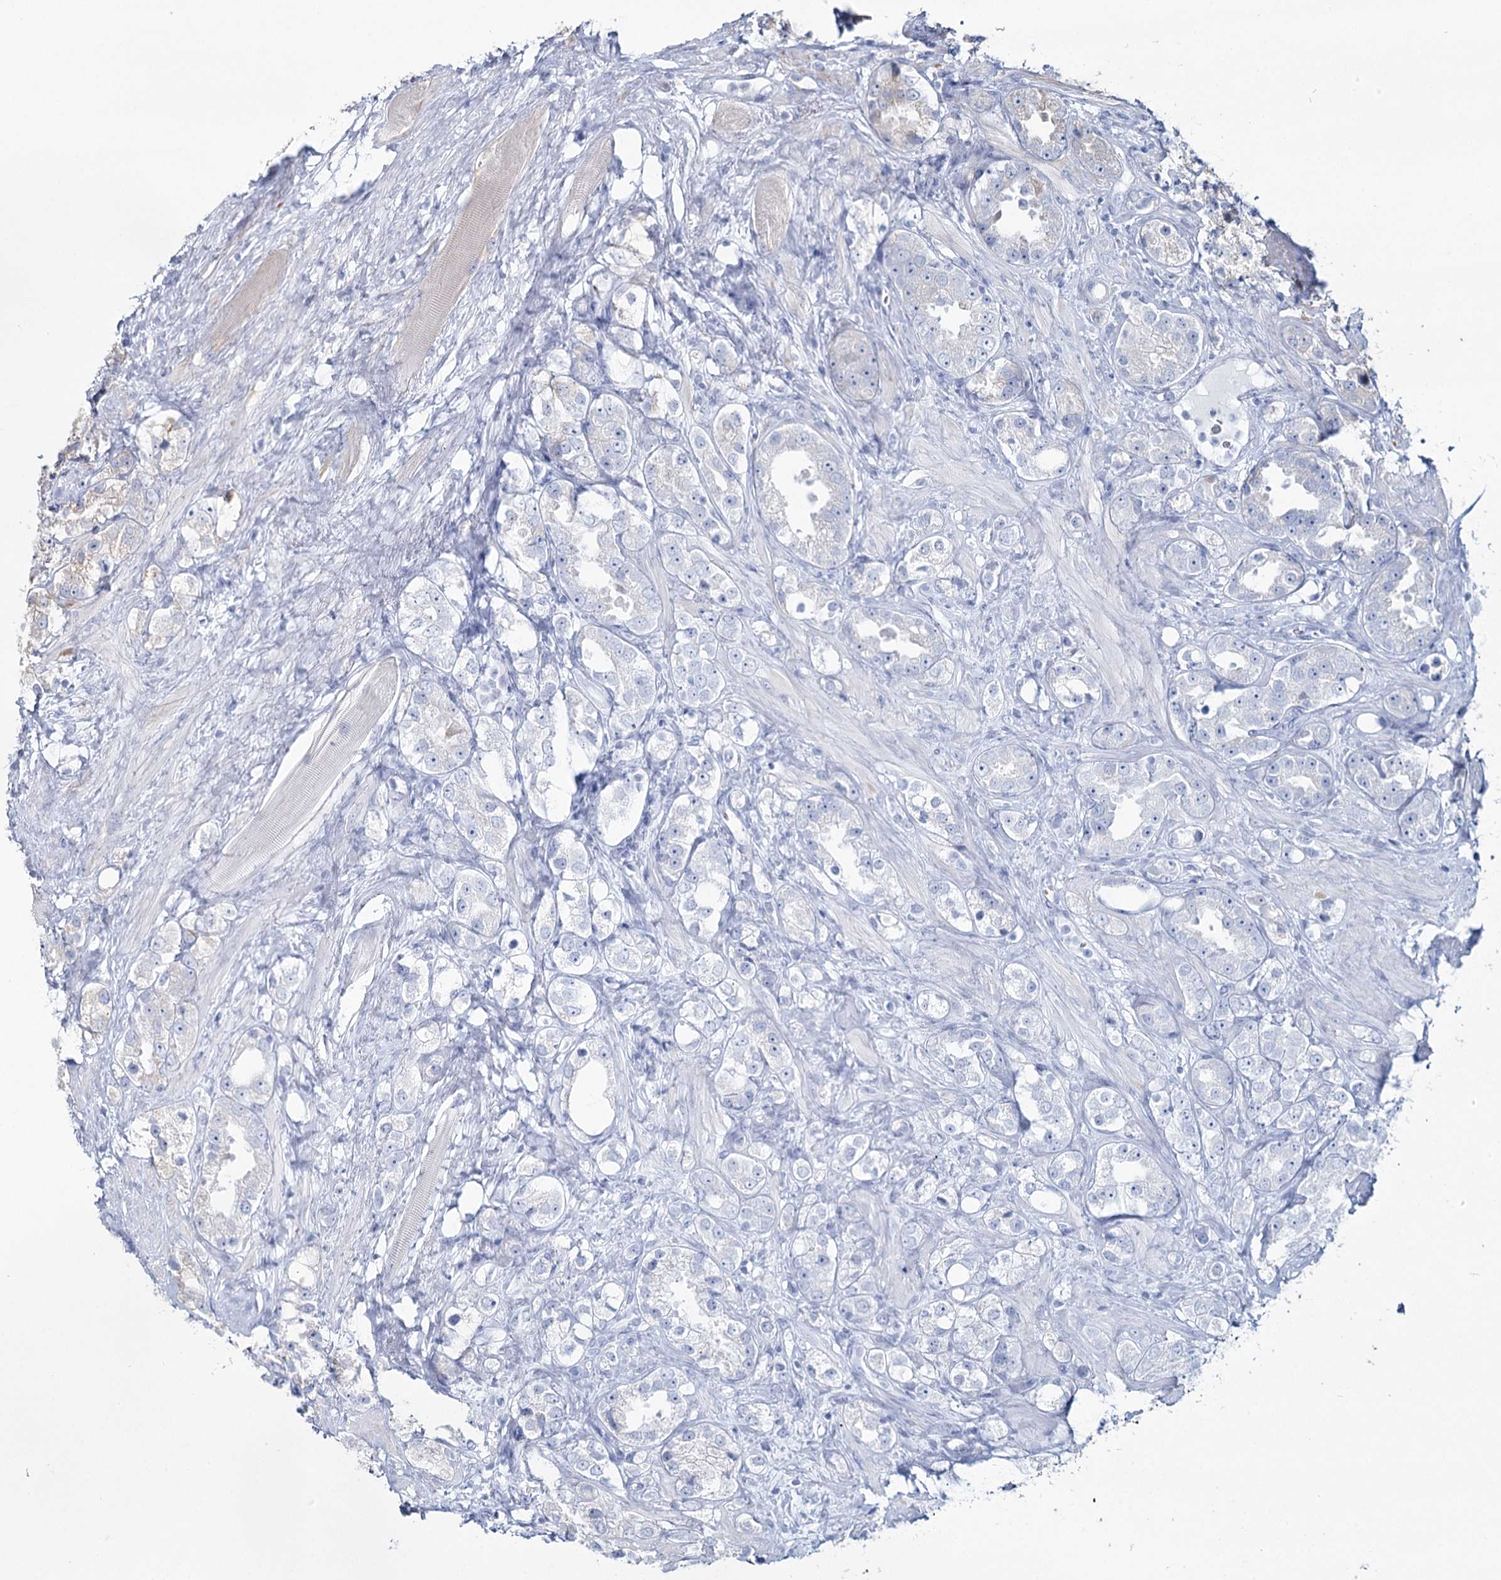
{"staining": {"intensity": "moderate", "quantity": "<25%", "location": "cytoplasmic/membranous"}, "tissue": "prostate cancer", "cell_type": "Tumor cells", "image_type": "cancer", "snomed": [{"axis": "morphology", "description": "Adenocarcinoma, NOS"}, {"axis": "topography", "description": "Prostate"}], "caption": "Prostate cancer stained with immunohistochemistry (IHC) shows moderate cytoplasmic/membranous staining in about <25% of tumor cells.", "gene": "ZCCHC9", "patient": {"sex": "male", "age": 79}}